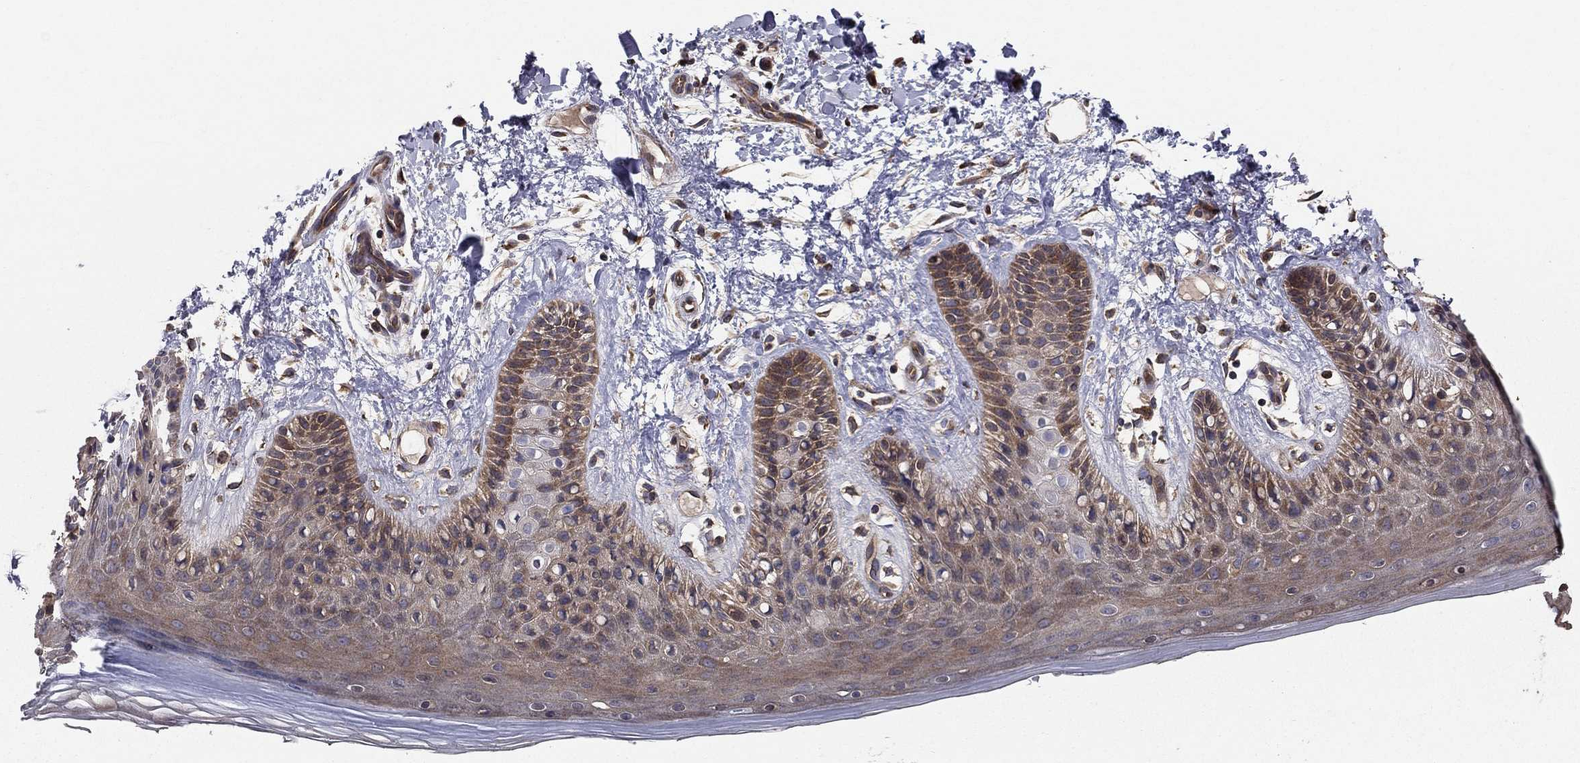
{"staining": {"intensity": "moderate", "quantity": "<25%", "location": "cytoplasmic/membranous"}, "tissue": "skin", "cell_type": "Epidermal cells", "image_type": "normal", "snomed": [{"axis": "morphology", "description": "Normal tissue, NOS"}, {"axis": "topography", "description": "Anal"}], "caption": "IHC micrograph of benign skin: skin stained using IHC reveals low levels of moderate protein expression localized specifically in the cytoplasmic/membranous of epidermal cells, appearing as a cytoplasmic/membranous brown color.", "gene": "BABAM2", "patient": {"sex": "male", "age": 36}}